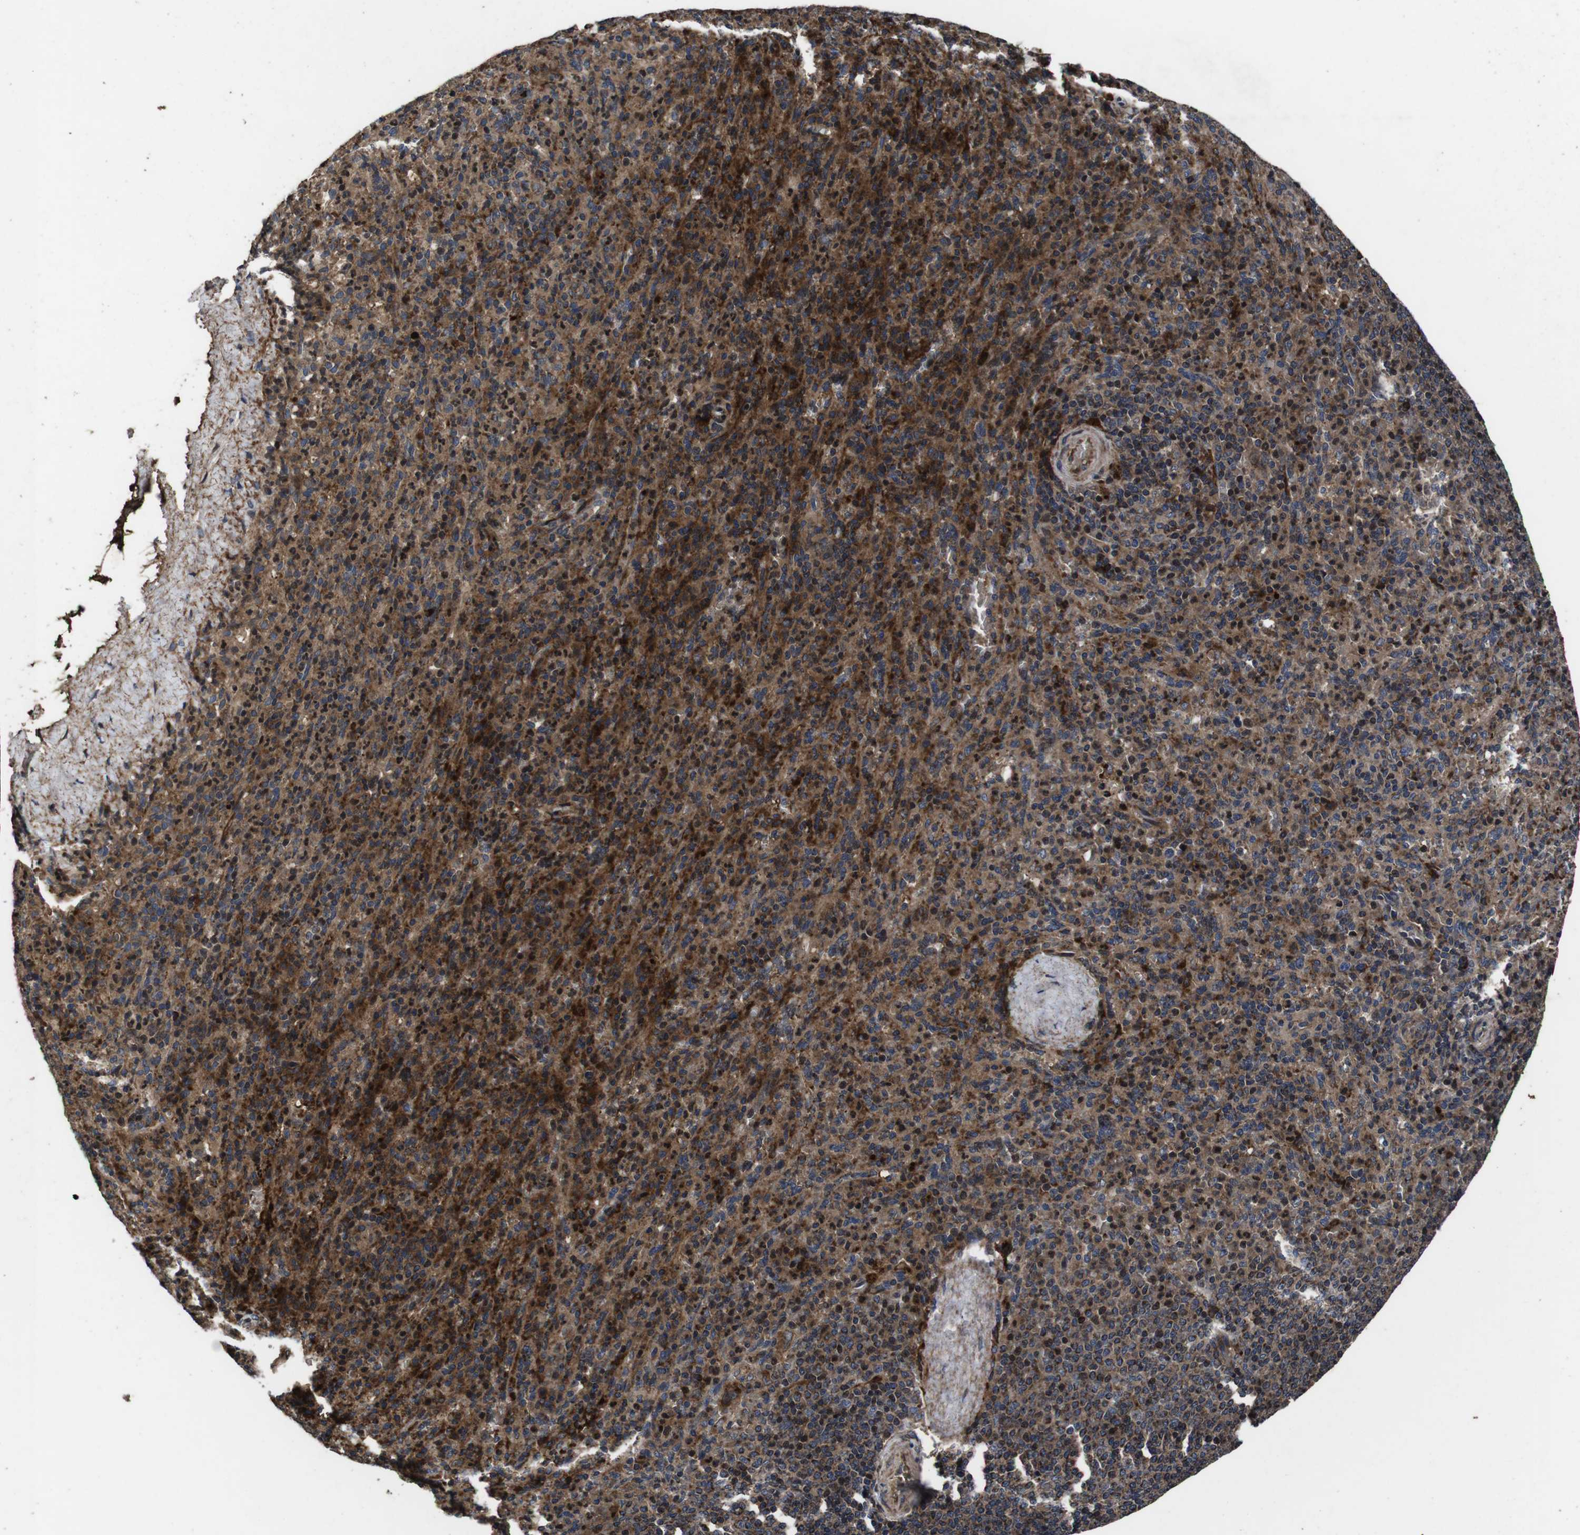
{"staining": {"intensity": "moderate", "quantity": ">75%", "location": "cytoplasmic/membranous"}, "tissue": "spleen", "cell_type": "Cells in red pulp", "image_type": "normal", "snomed": [{"axis": "morphology", "description": "Normal tissue, NOS"}, {"axis": "topography", "description": "Spleen"}], "caption": "This histopathology image displays immunohistochemistry staining of normal spleen, with medium moderate cytoplasmic/membranous staining in approximately >75% of cells in red pulp.", "gene": "SMYD3", "patient": {"sex": "male", "age": 36}}